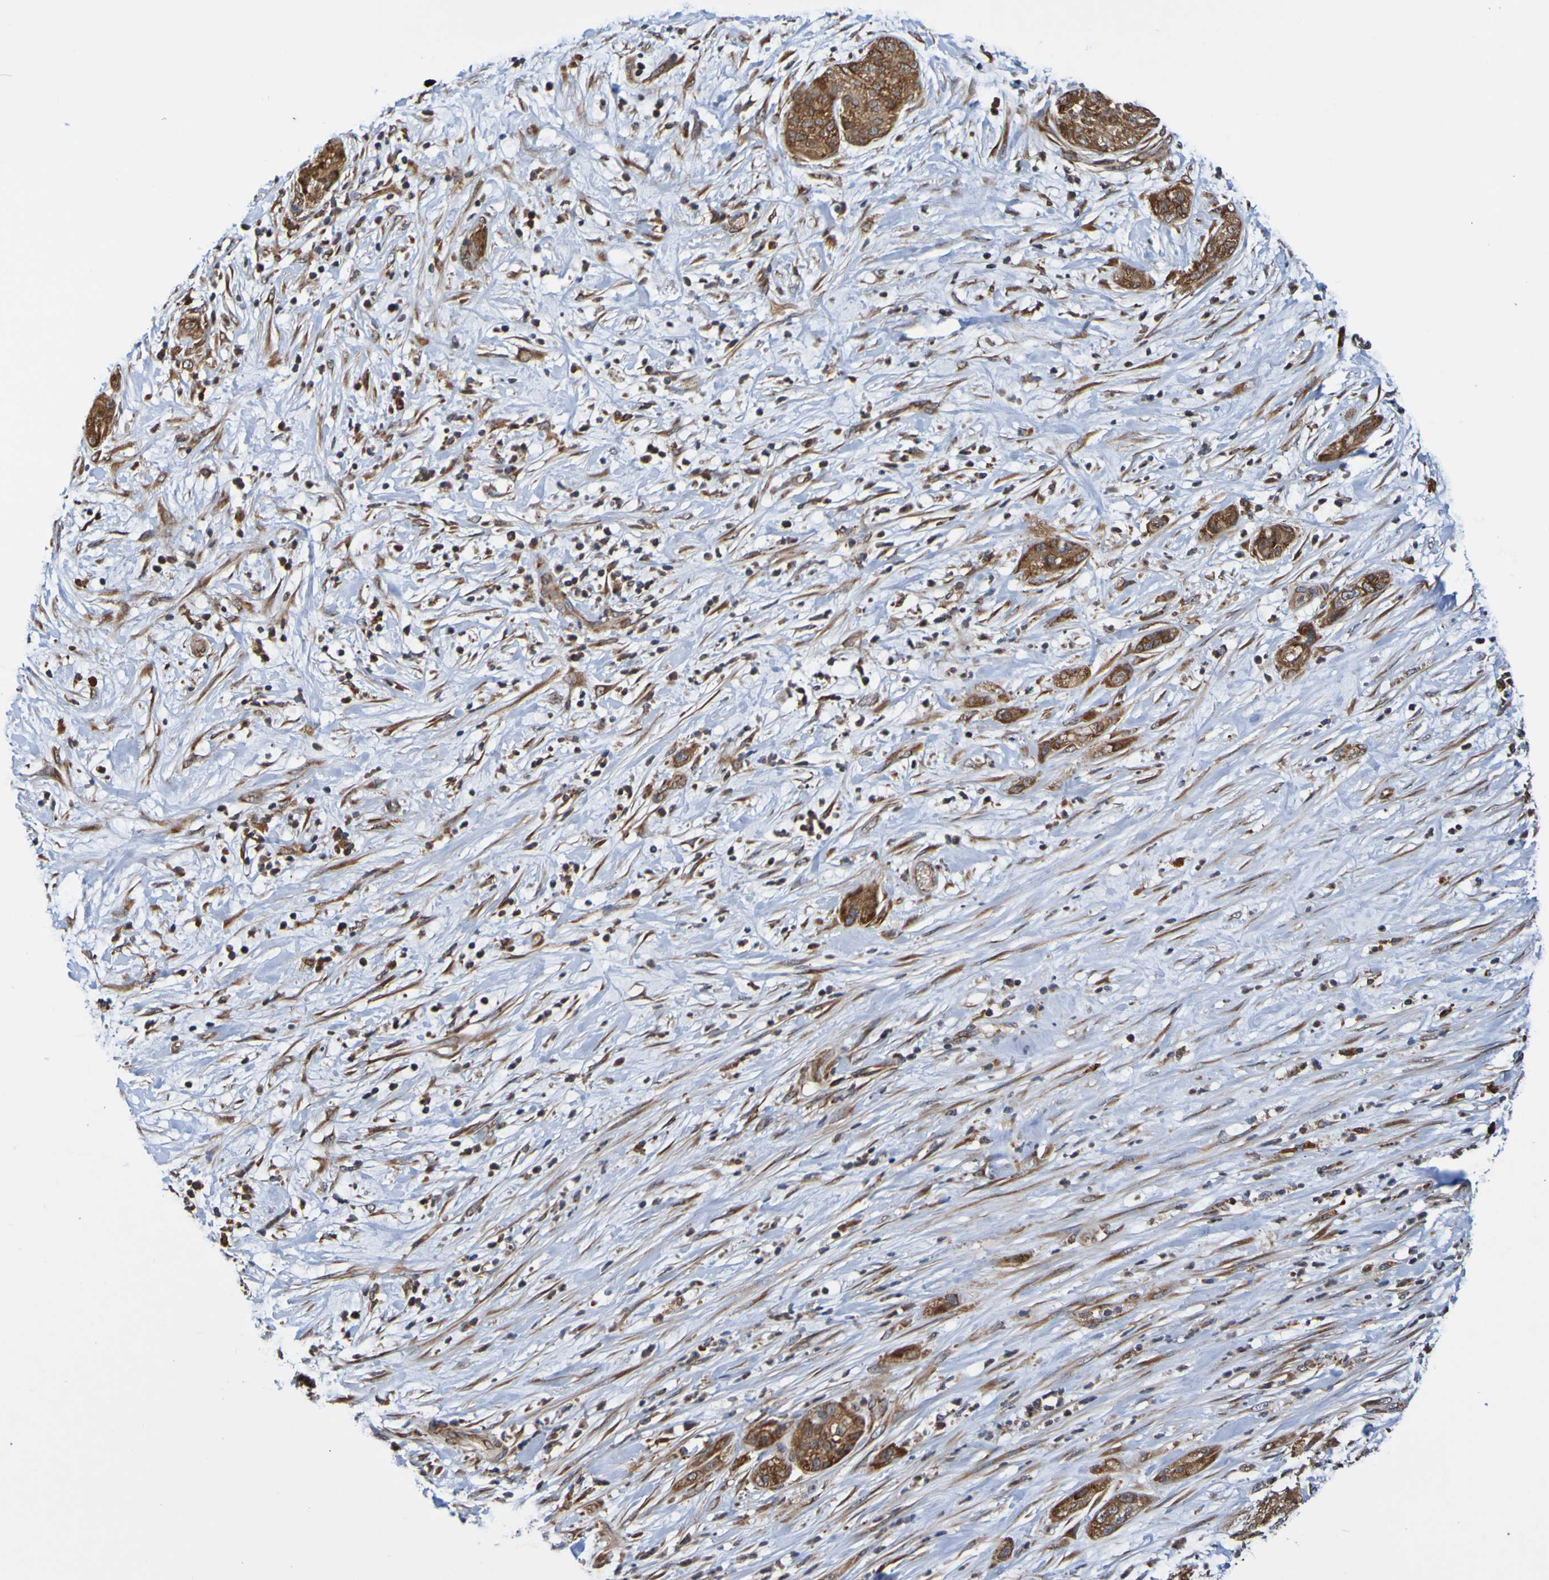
{"staining": {"intensity": "moderate", "quantity": ">75%", "location": "cytoplasmic/membranous"}, "tissue": "pancreatic cancer", "cell_type": "Tumor cells", "image_type": "cancer", "snomed": [{"axis": "morphology", "description": "Adenocarcinoma, NOS"}, {"axis": "topography", "description": "Pancreas"}], "caption": "Adenocarcinoma (pancreatic) tissue demonstrates moderate cytoplasmic/membranous positivity in about >75% of tumor cells", "gene": "AXIN1", "patient": {"sex": "female", "age": 78}}